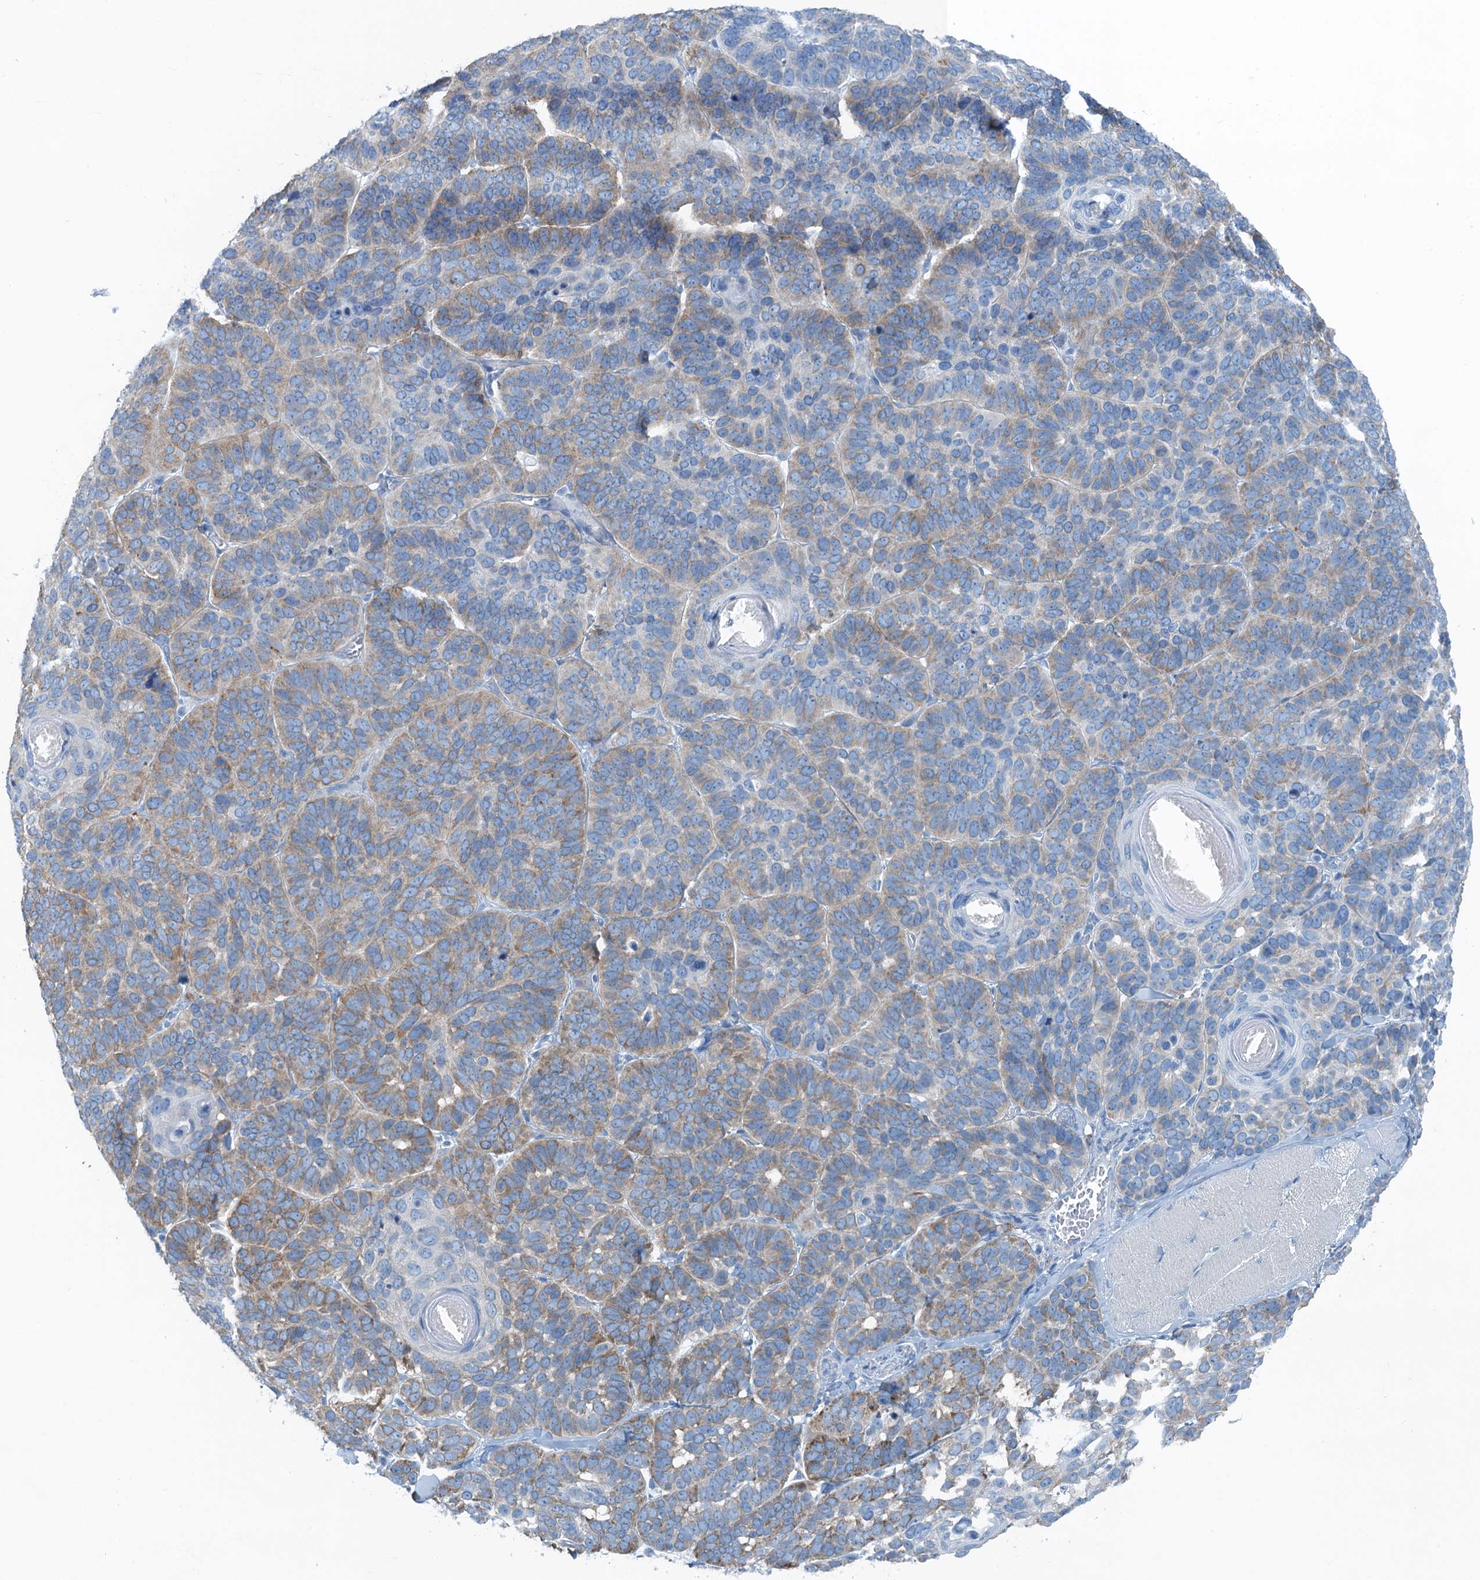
{"staining": {"intensity": "moderate", "quantity": "25%-75%", "location": "cytoplasmic/membranous"}, "tissue": "skin cancer", "cell_type": "Tumor cells", "image_type": "cancer", "snomed": [{"axis": "morphology", "description": "Basal cell carcinoma"}, {"axis": "topography", "description": "Skin"}], "caption": "This is a photomicrograph of immunohistochemistry staining of basal cell carcinoma (skin), which shows moderate positivity in the cytoplasmic/membranous of tumor cells.", "gene": "TMOD2", "patient": {"sex": "male", "age": 62}}